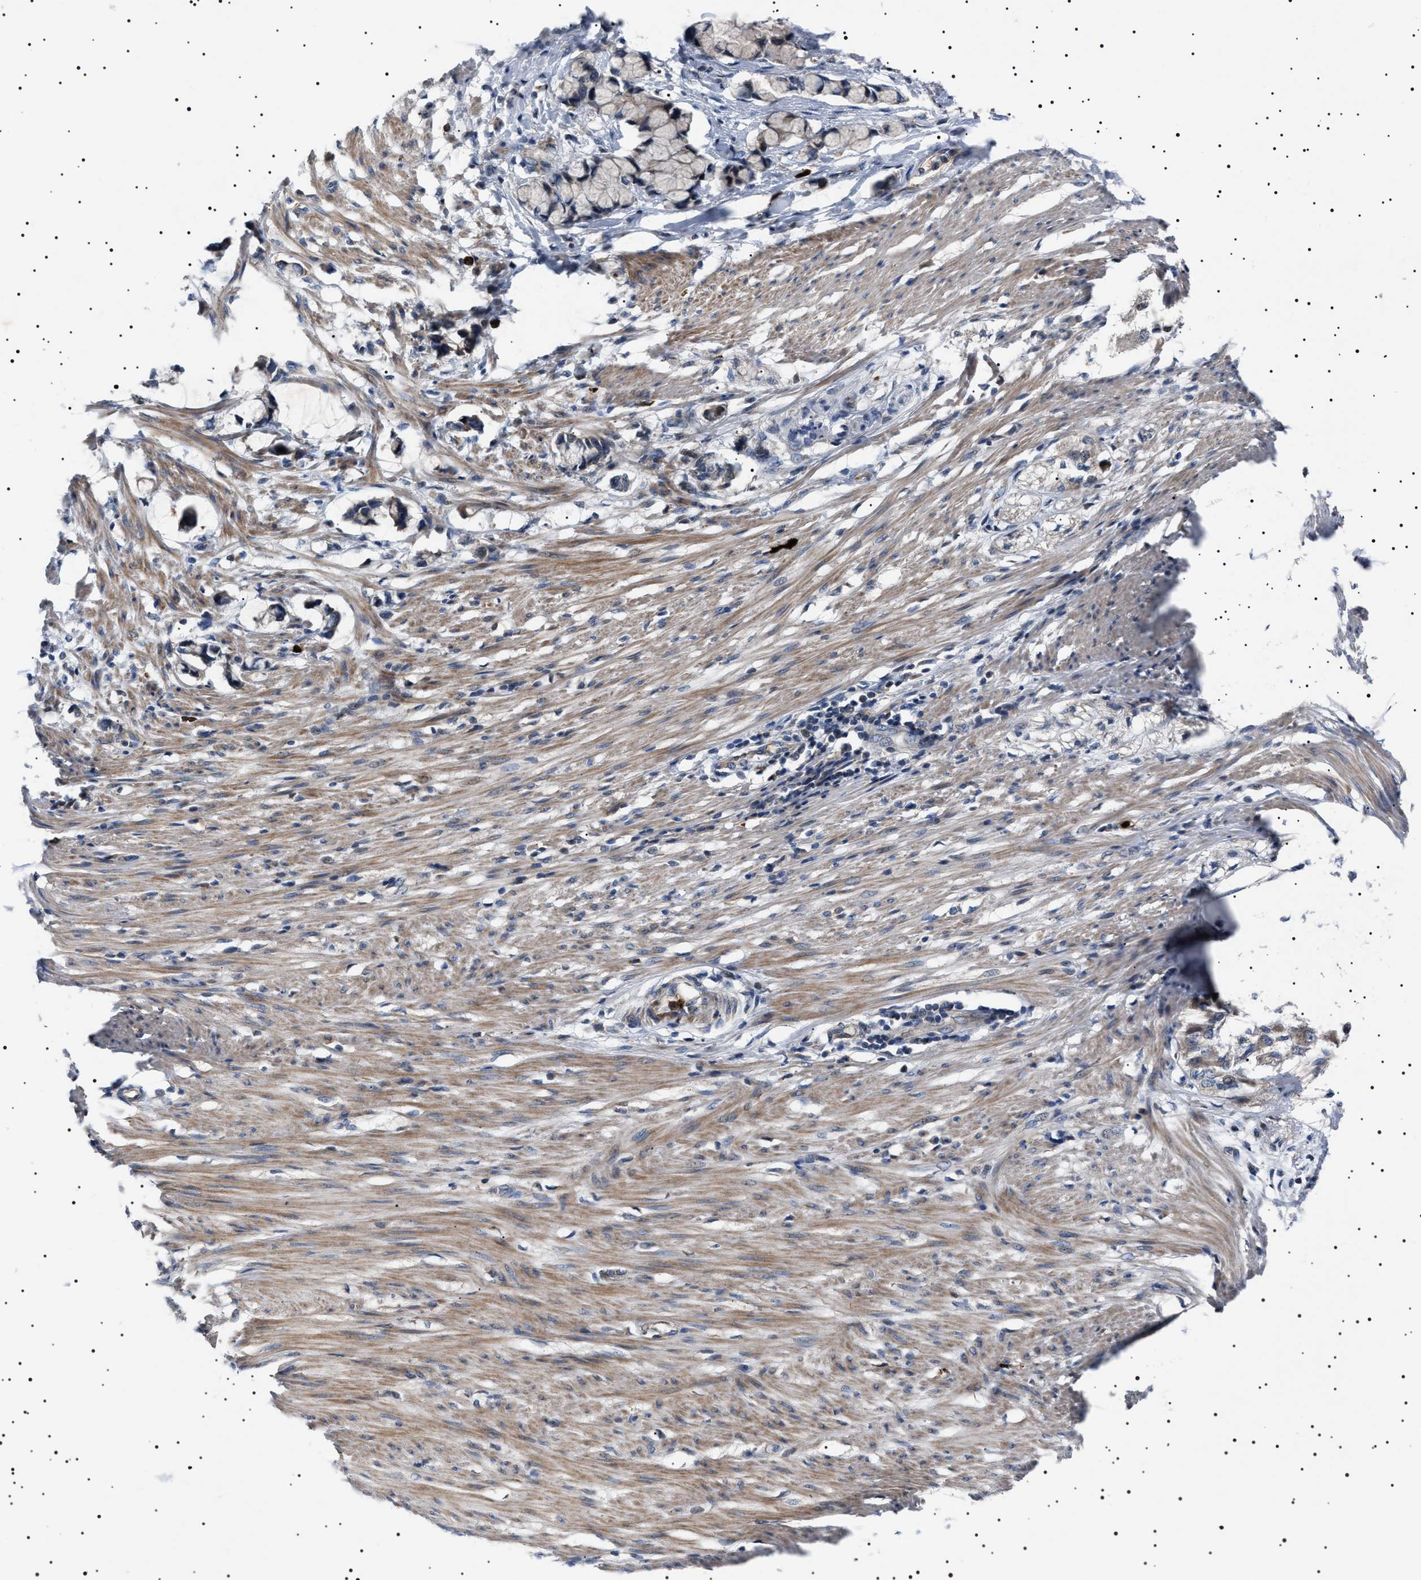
{"staining": {"intensity": "moderate", "quantity": ">75%", "location": "cytoplasmic/membranous"}, "tissue": "smooth muscle", "cell_type": "Smooth muscle cells", "image_type": "normal", "snomed": [{"axis": "morphology", "description": "Normal tissue, NOS"}, {"axis": "morphology", "description": "Adenocarcinoma, NOS"}, {"axis": "topography", "description": "Smooth muscle"}, {"axis": "topography", "description": "Colon"}], "caption": "A brown stain labels moderate cytoplasmic/membranous staining of a protein in smooth muscle cells of unremarkable human smooth muscle.", "gene": "PTRH1", "patient": {"sex": "male", "age": 14}}